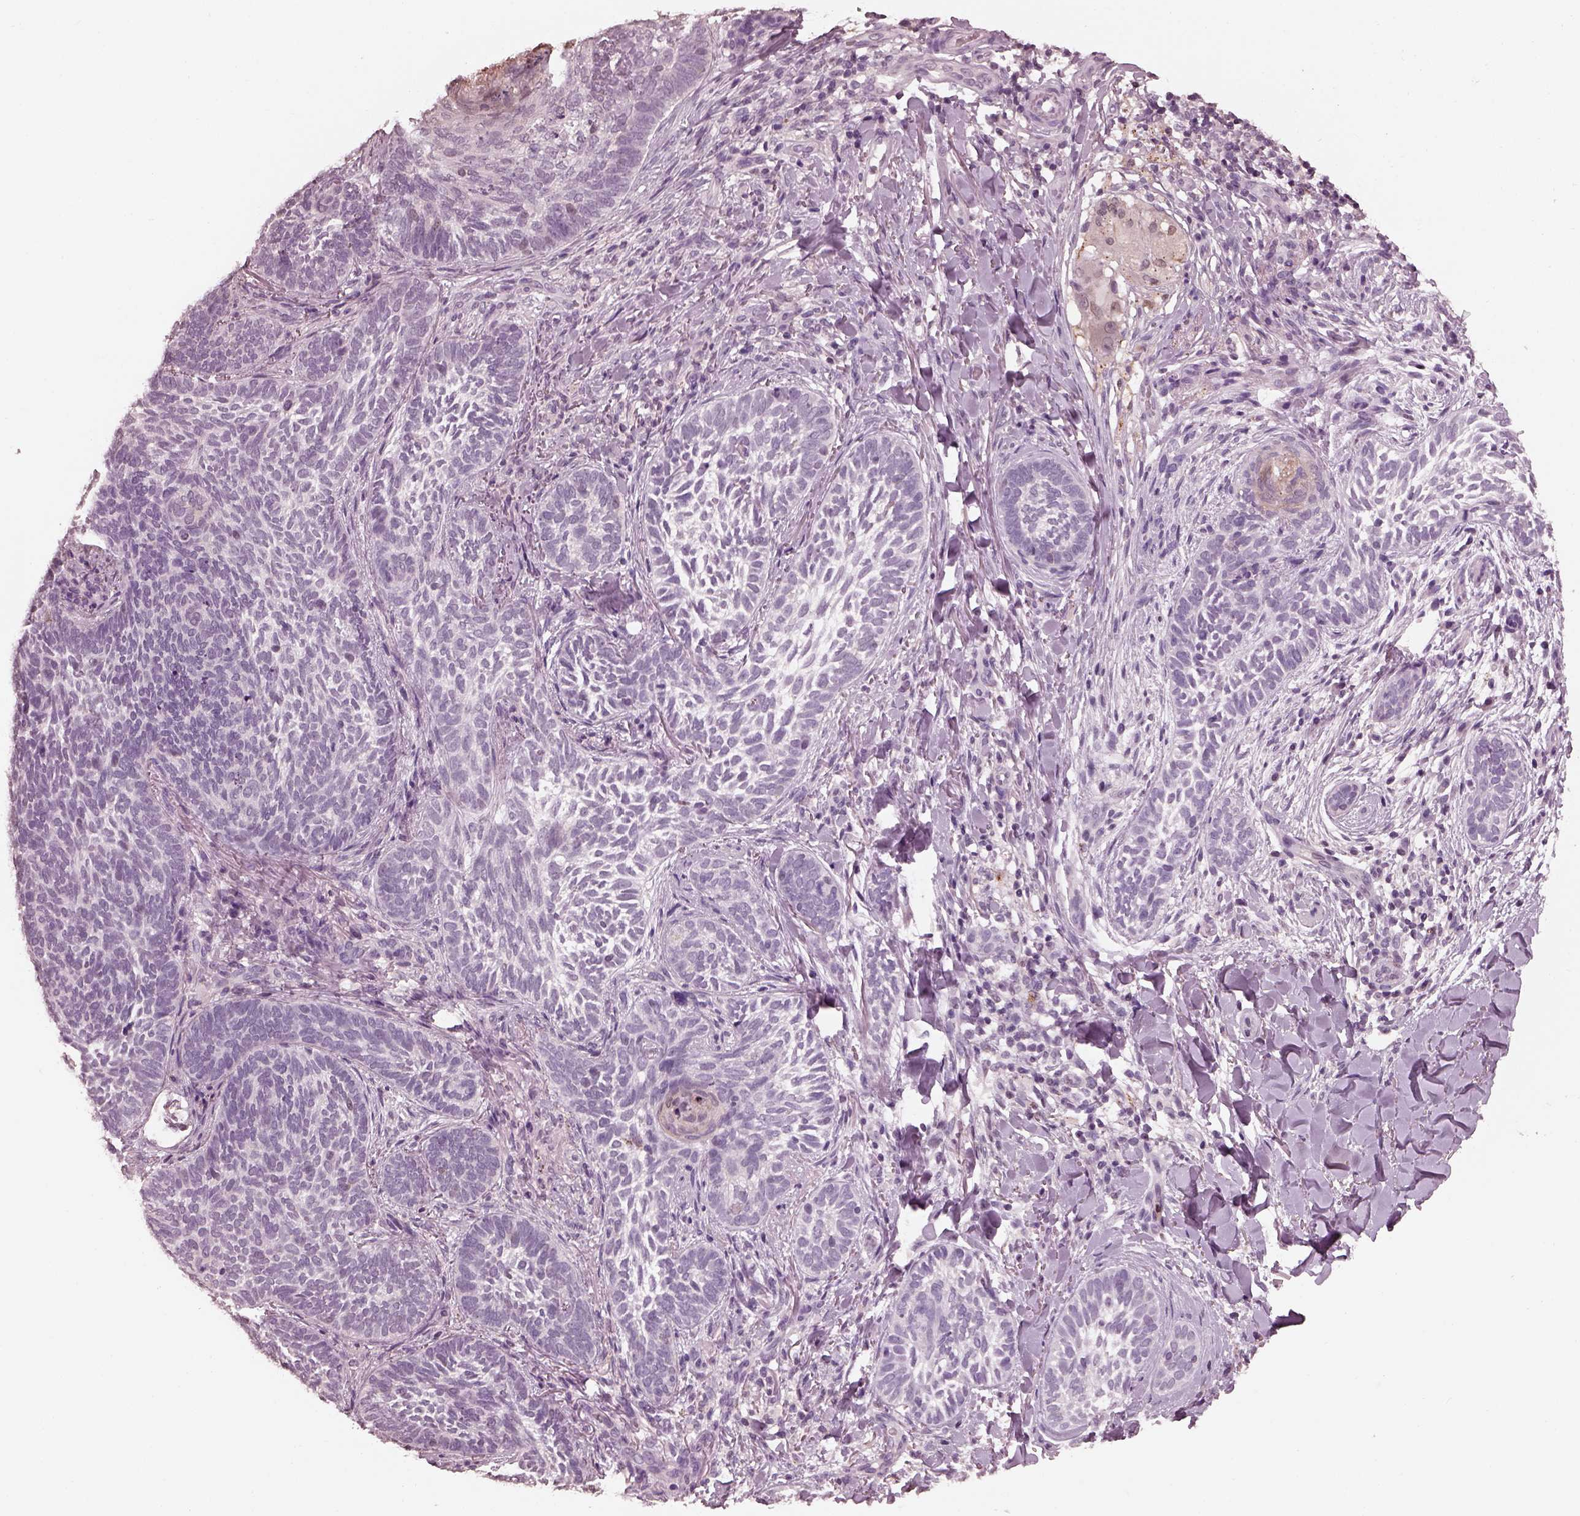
{"staining": {"intensity": "negative", "quantity": "none", "location": "none"}, "tissue": "skin cancer", "cell_type": "Tumor cells", "image_type": "cancer", "snomed": [{"axis": "morphology", "description": "Normal tissue, NOS"}, {"axis": "morphology", "description": "Basal cell carcinoma"}, {"axis": "topography", "description": "Skin"}], "caption": "Immunohistochemistry image of human skin cancer (basal cell carcinoma) stained for a protein (brown), which demonstrates no expression in tumor cells. The staining is performed using DAB brown chromogen with nuclei counter-stained in using hematoxylin.", "gene": "TSKS", "patient": {"sex": "male", "age": 46}}